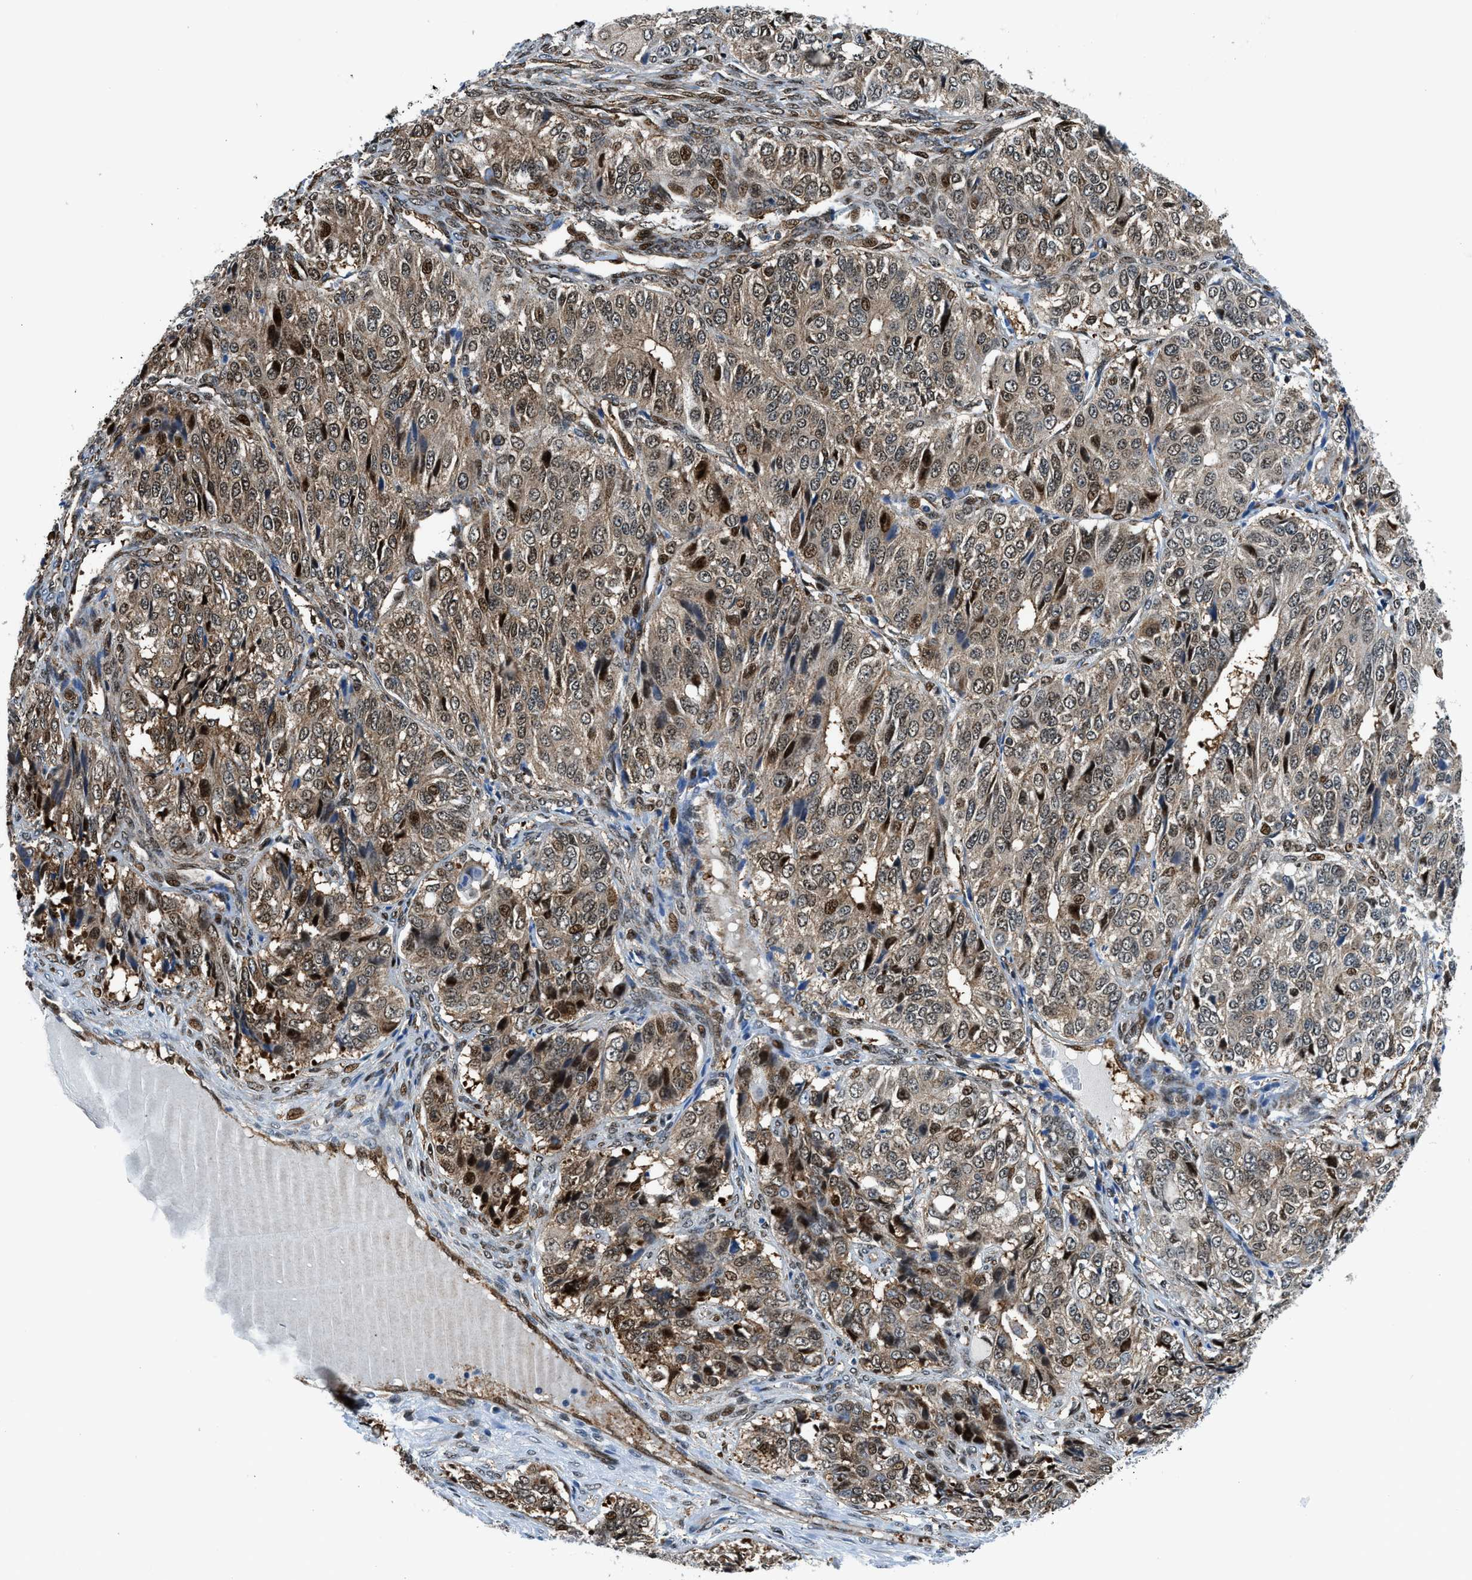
{"staining": {"intensity": "strong", "quantity": ">75%", "location": "cytoplasmic/membranous,nuclear"}, "tissue": "ovarian cancer", "cell_type": "Tumor cells", "image_type": "cancer", "snomed": [{"axis": "morphology", "description": "Carcinoma, endometroid"}, {"axis": "topography", "description": "Ovary"}], "caption": "A high-resolution photomicrograph shows immunohistochemistry (IHC) staining of ovarian endometroid carcinoma, which reveals strong cytoplasmic/membranous and nuclear positivity in approximately >75% of tumor cells.", "gene": "YWHAE", "patient": {"sex": "female", "age": 51}}